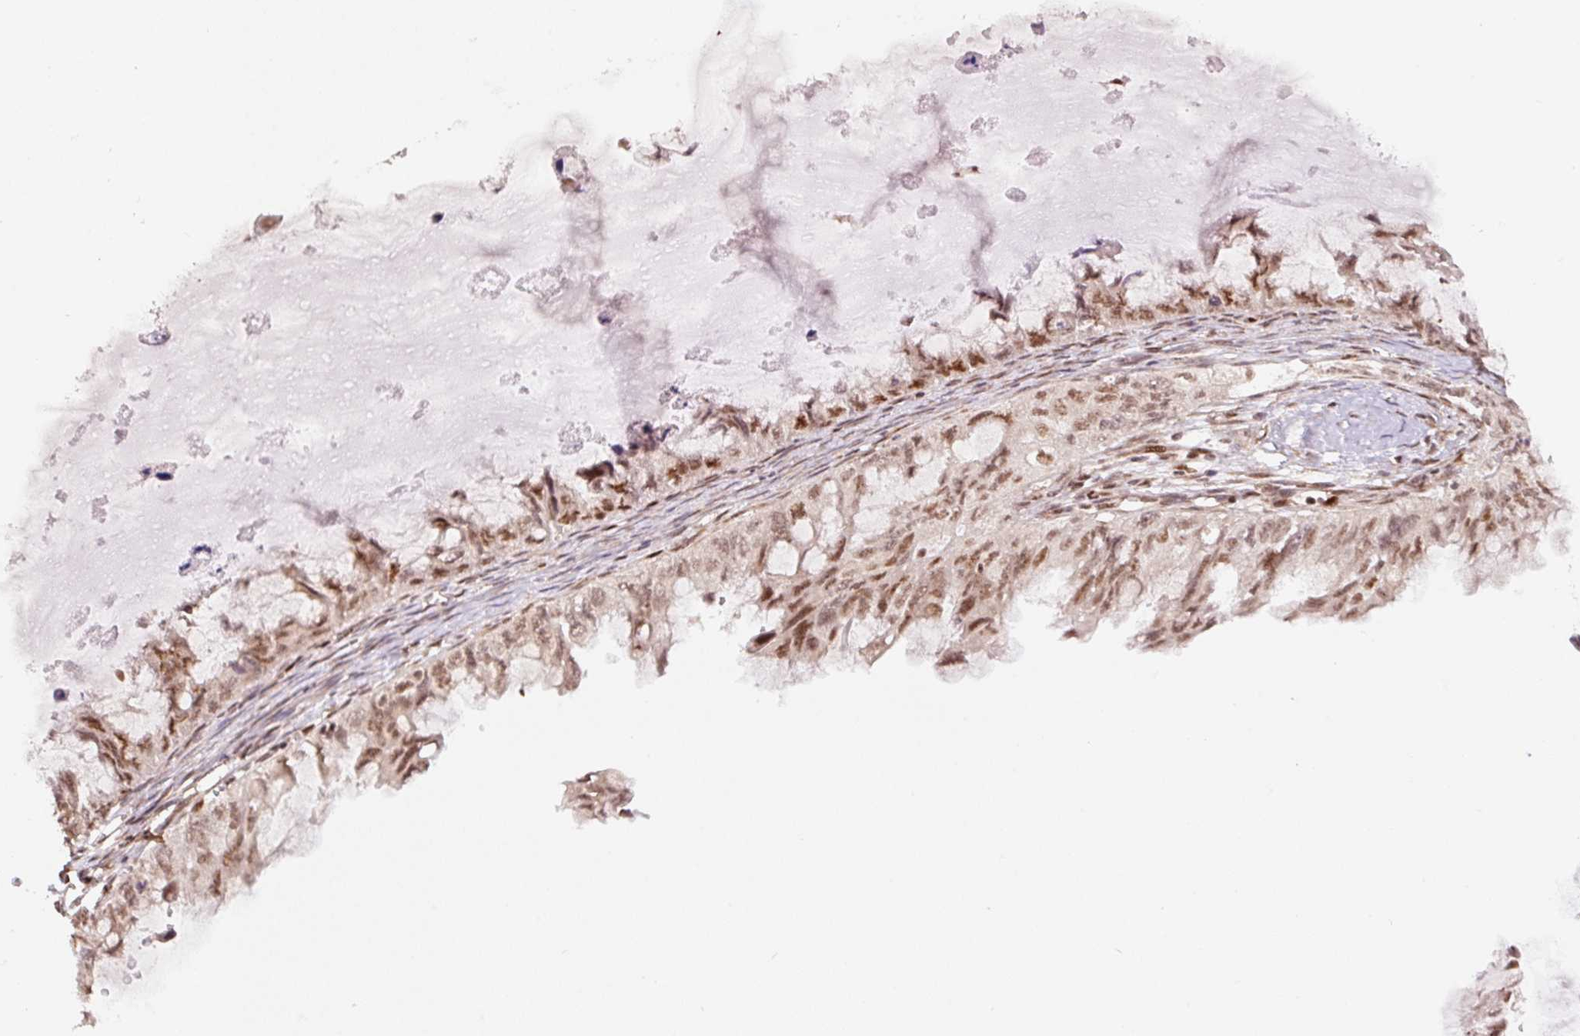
{"staining": {"intensity": "moderate", "quantity": ">75%", "location": "nuclear"}, "tissue": "ovarian cancer", "cell_type": "Tumor cells", "image_type": "cancer", "snomed": [{"axis": "morphology", "description": "Cystadenocarcinoma, mucinous, NOS"}, {"axis": "topography", "description": "Ovary"}], "caption": "A micrograph of ovarian cancer stained for a protein reveals moderate nuclear brown staining in tumor cells.", "gene": "INTS8", "patient": {"sex": "female", "age": 72}}